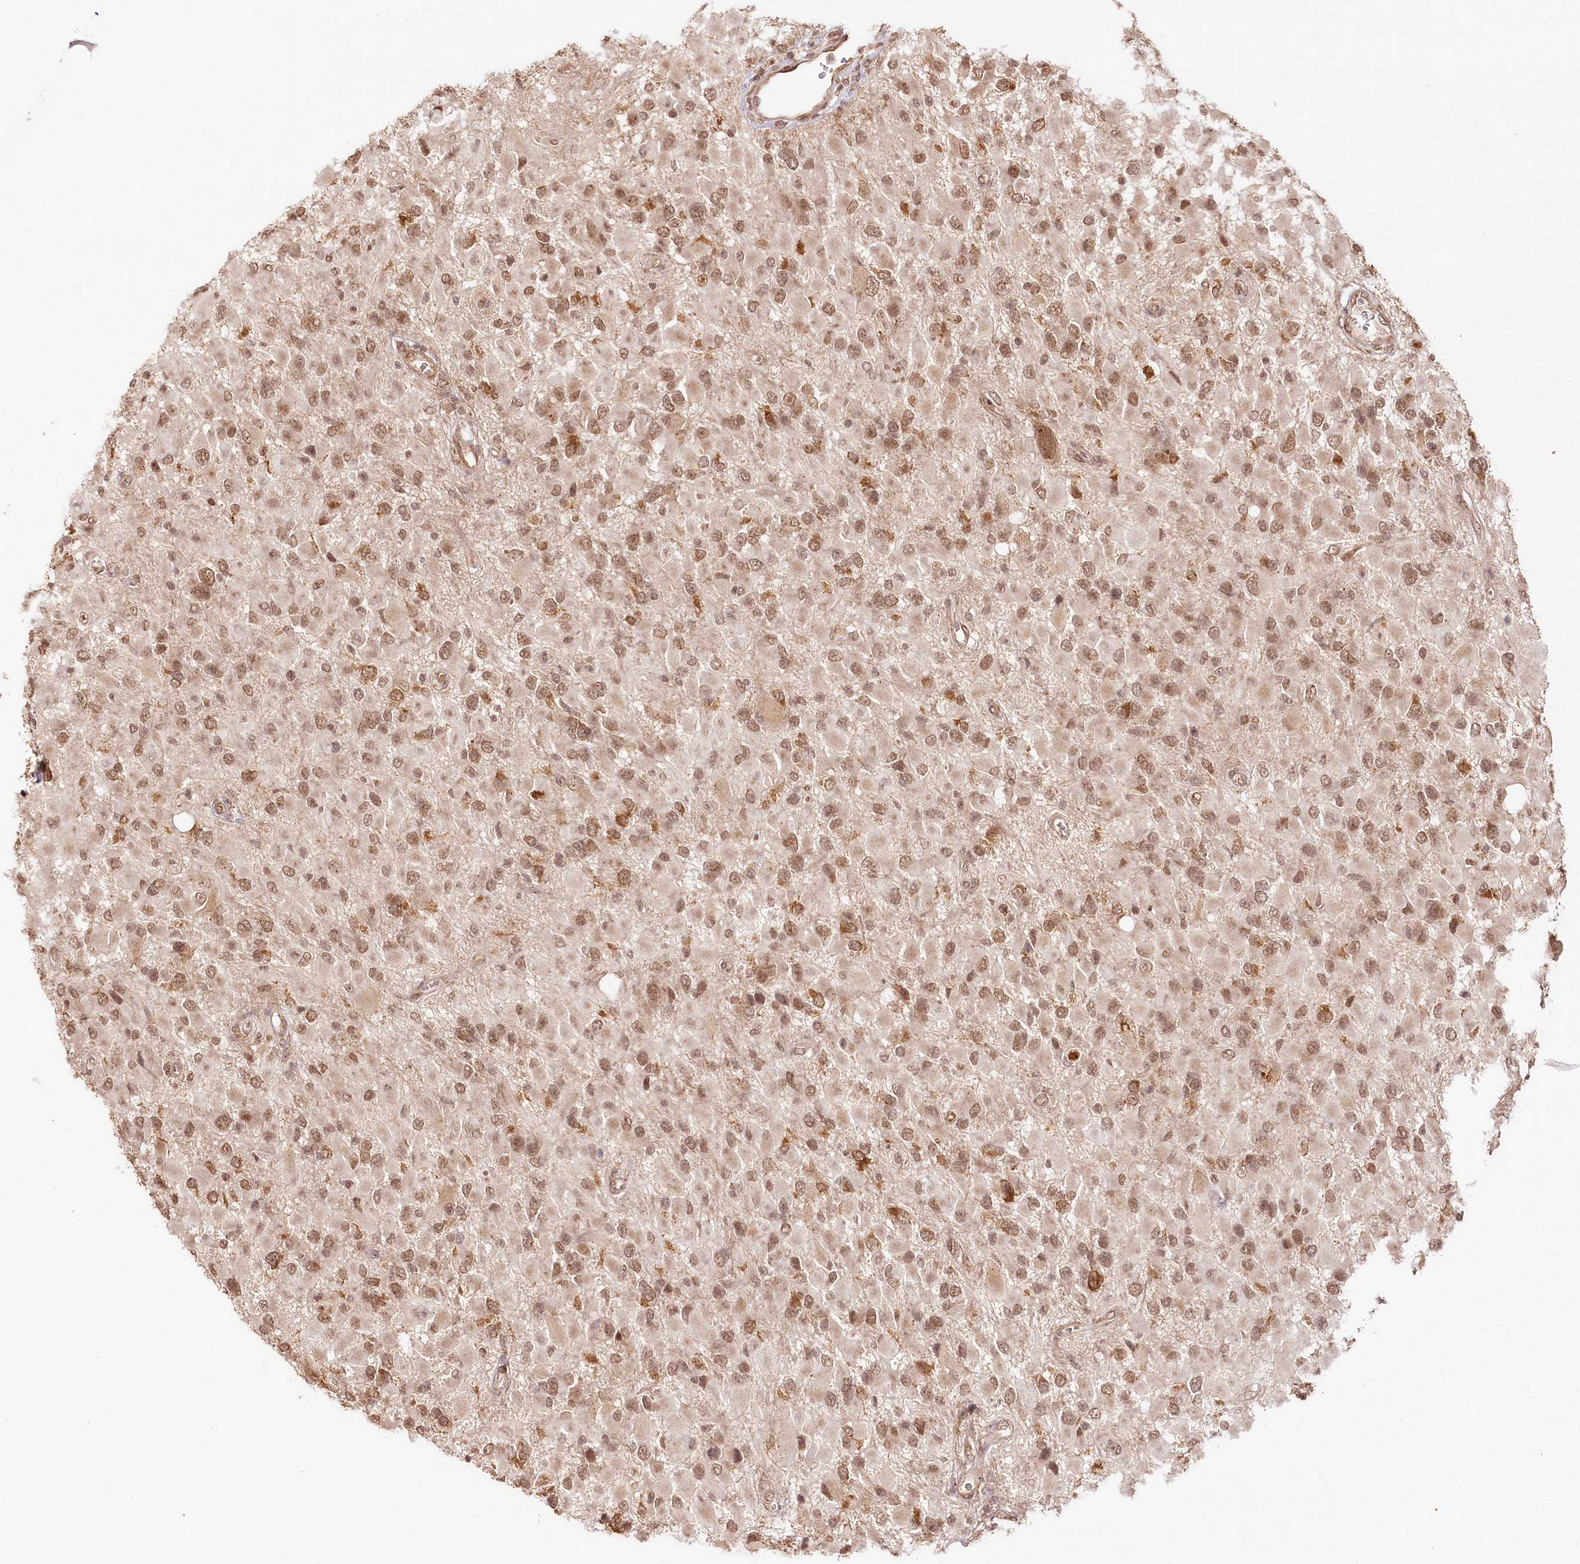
{"staining": {"intensity": "moderate", "quantity": ">75%", "location": "cytoplasmic/membranous,nuclear"}, "tissue": "glioma", "cell_type": "Tumor cells", "image_type": "cancer", "snomed": [{"axis": "morphology", "description": "Glioma, malignant, High grade"}, {"axis": "topography", "description": "Brain"}], "caption": "Immunohistochemical staining of high-grade glioma (malignant) demonstrates medium levels of moderate cytoplasmic/membranous and nuclear positivity in about >75% of tumor cells. (Brightfield microscopy of DAB IHC at high magnification).", "gene": "ENSG00000144785", "patient": {"sex": "male", "age": 53}}